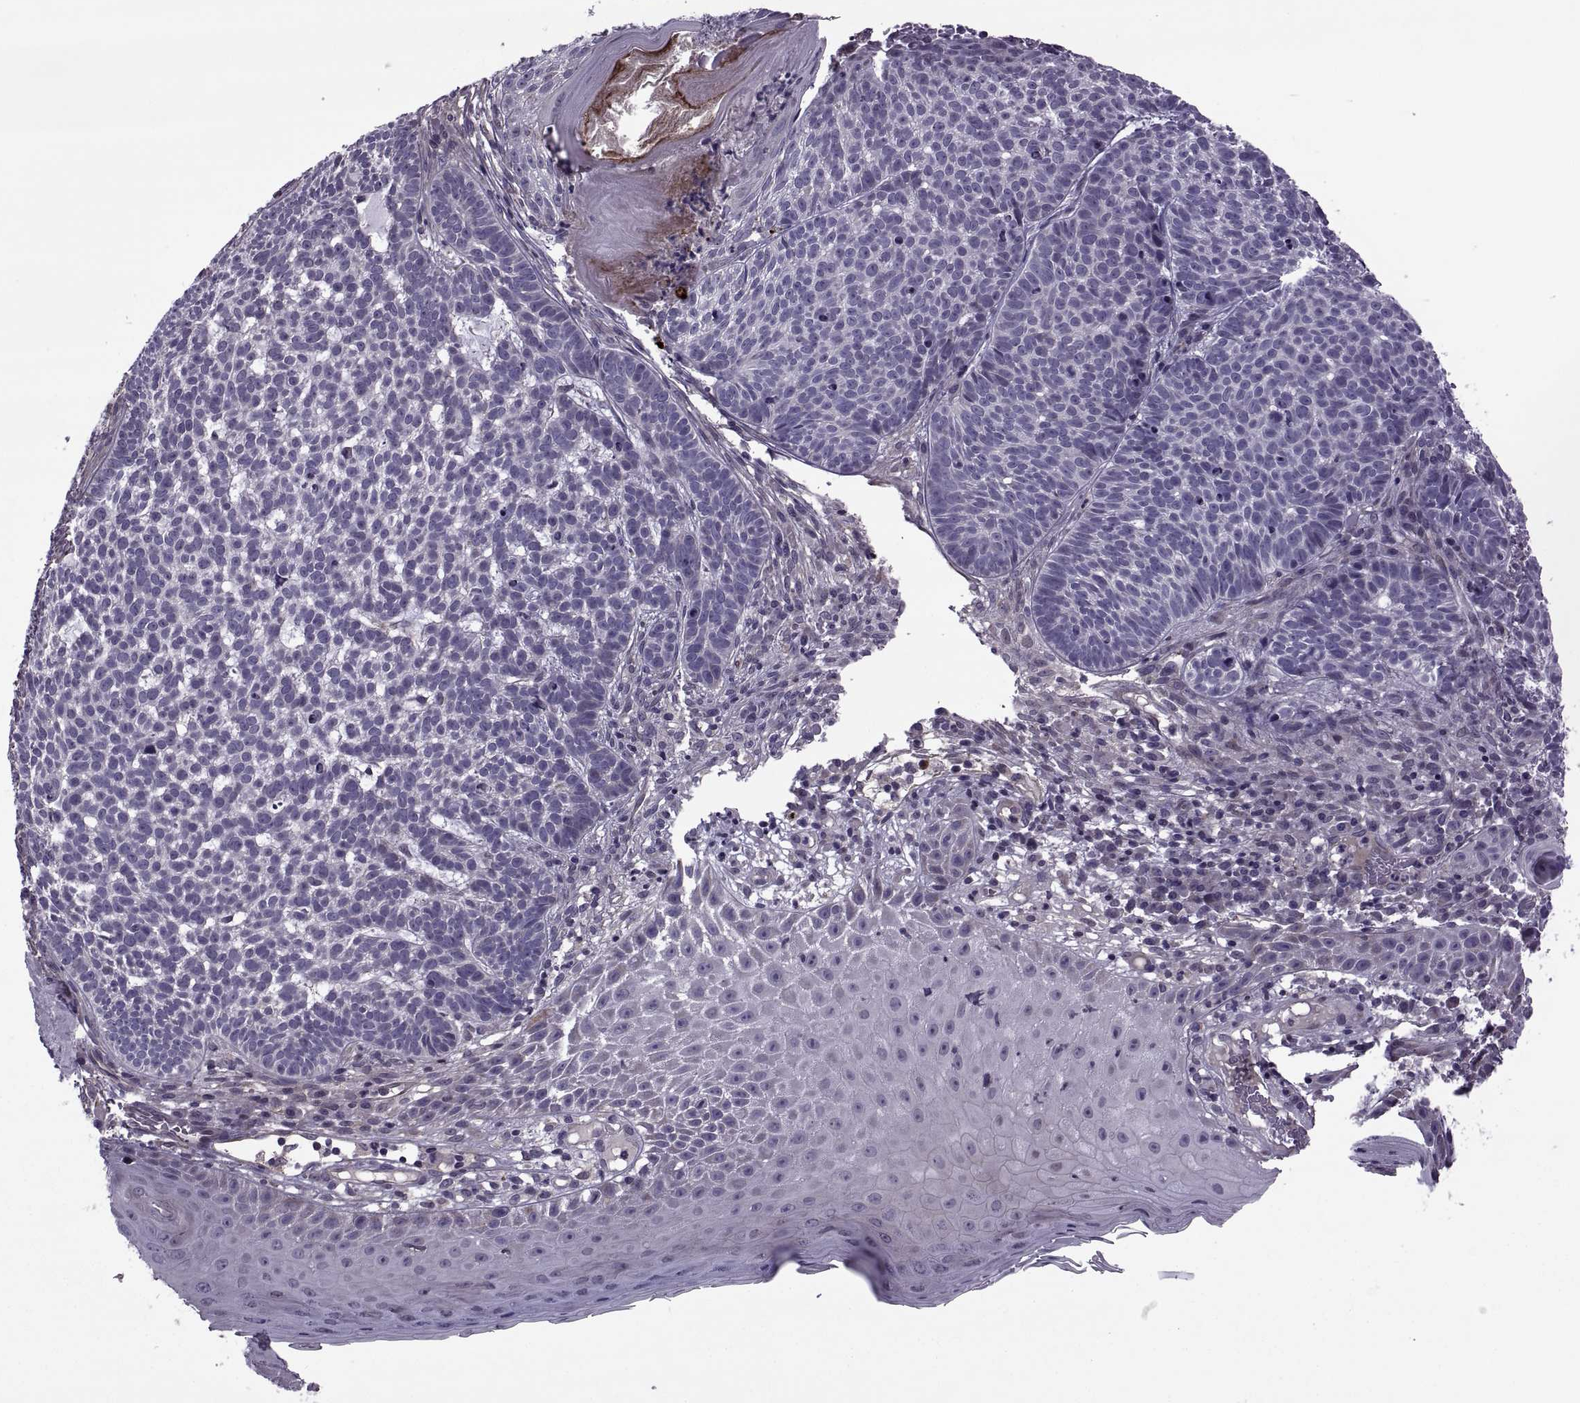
{"staining": {"intensity": "negative", "quantity": "none", "location": "none"}, "tissue": "skin cancer", "cell_type": "Tumor cells", "image_type": "cancer", "snomed": [{"axis": "morphology", "description": "Basal cell carcinoma"}, {"axis": "topography", "description": "Skin"}], "caption": "A histopathology image of skin cancer stained for a protein shows no brown staining in tumor cells. The staining is performed using DAB brown chromogen with nuclei counter-stained in using hematoxylin.", "gene": "ODF3", "patient": {"sex": "male", "age": 90}}